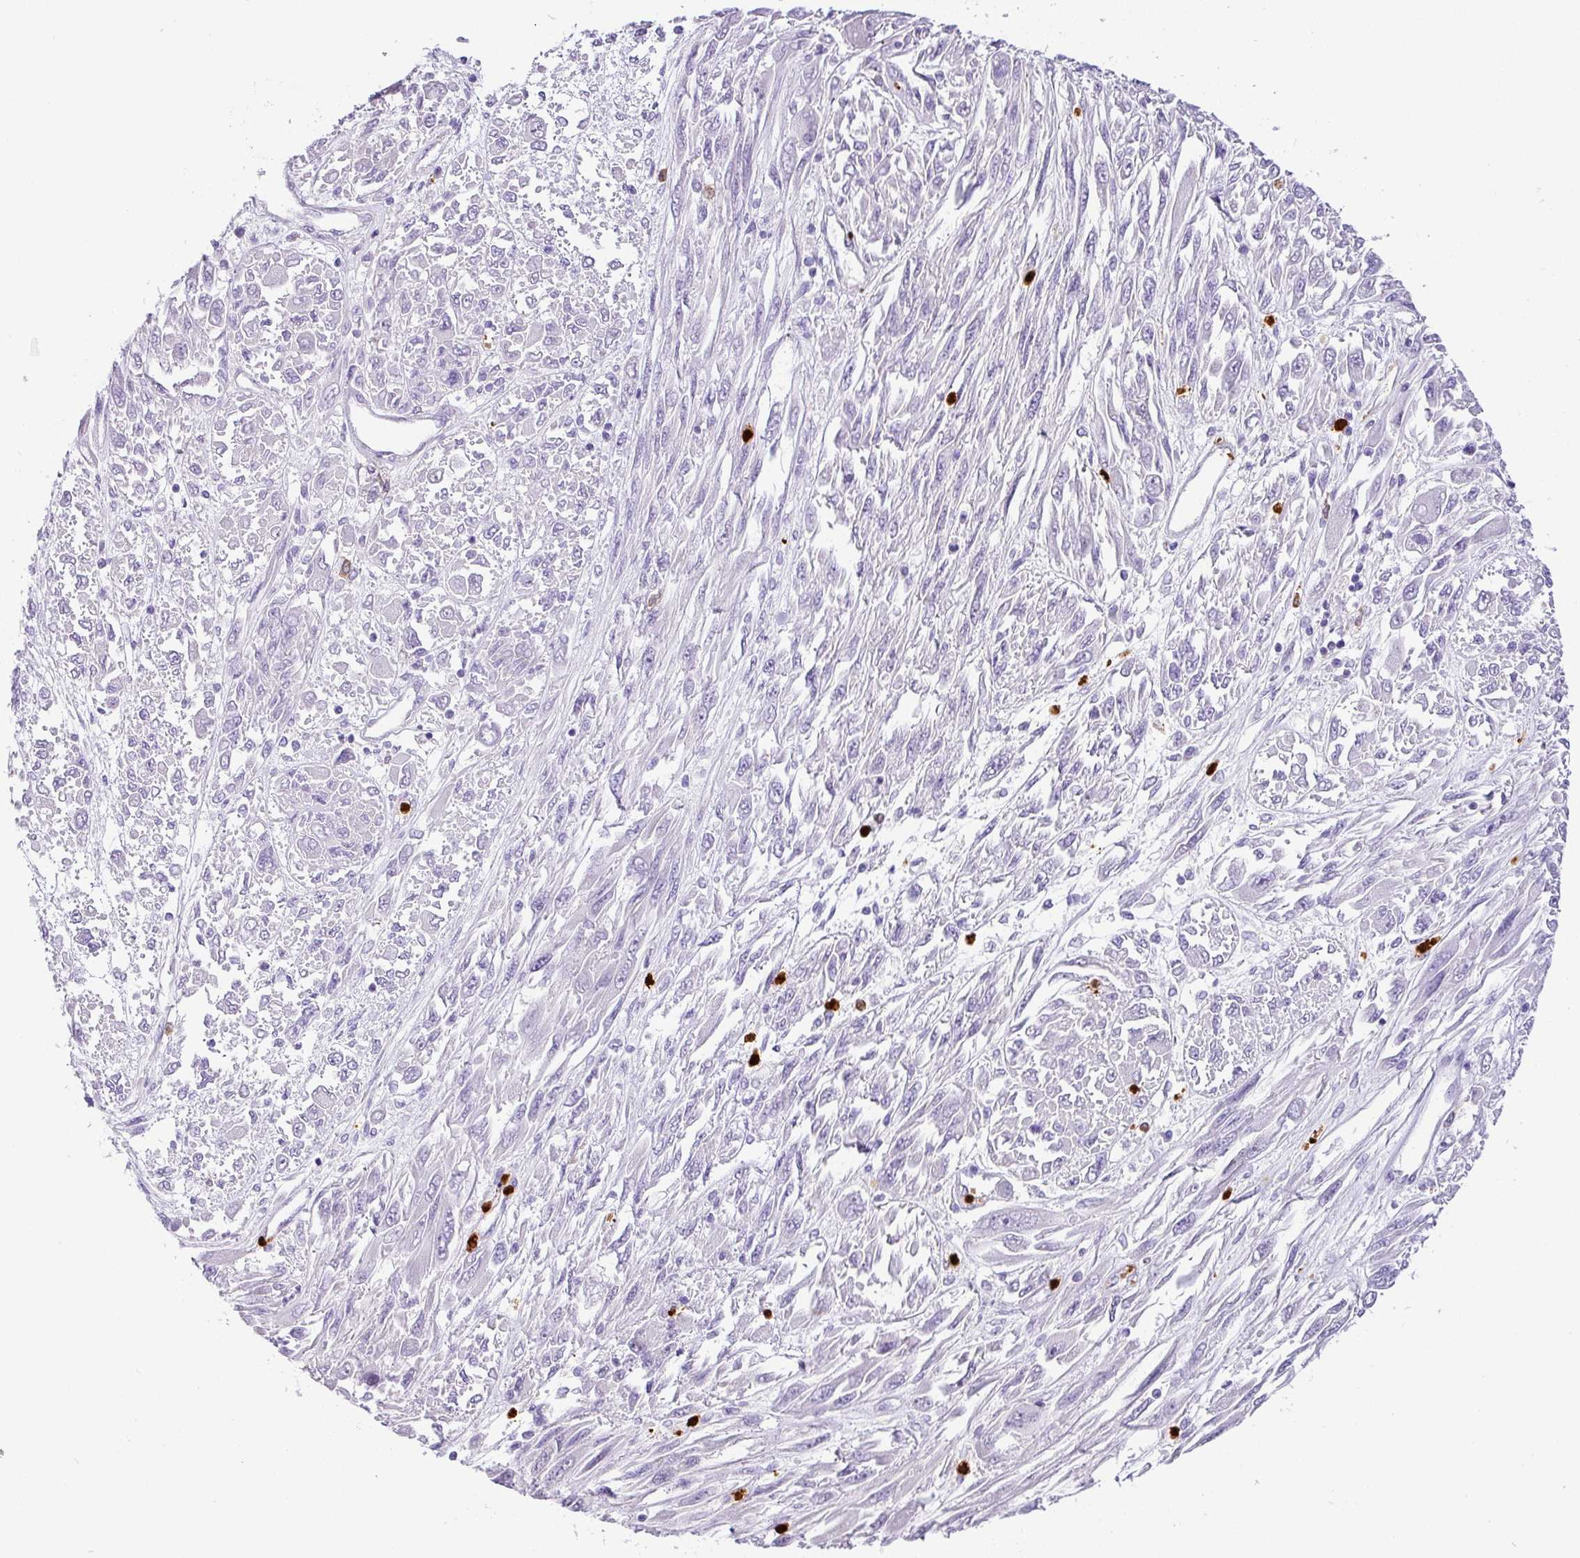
{"staining": {"intensity": "negative", "quantity": "none", "location": "none"}, "tissue": "melanoma", "cell_type": "Tumor cells", "image_type": "cancer", "snomed": [{"axis": "morphology", "description": "Malignant melanoma, NOS"}, {"axis": "topography", "description": "Skin"}], "caption": "A high-resolution histopathology image shows immunohistochemistry (IHC) staining of melanoma, which reveals no significant positivity in tumor cells.", "gene": "SH2D3C", "patient": {"sex": "female", "age": 91}}